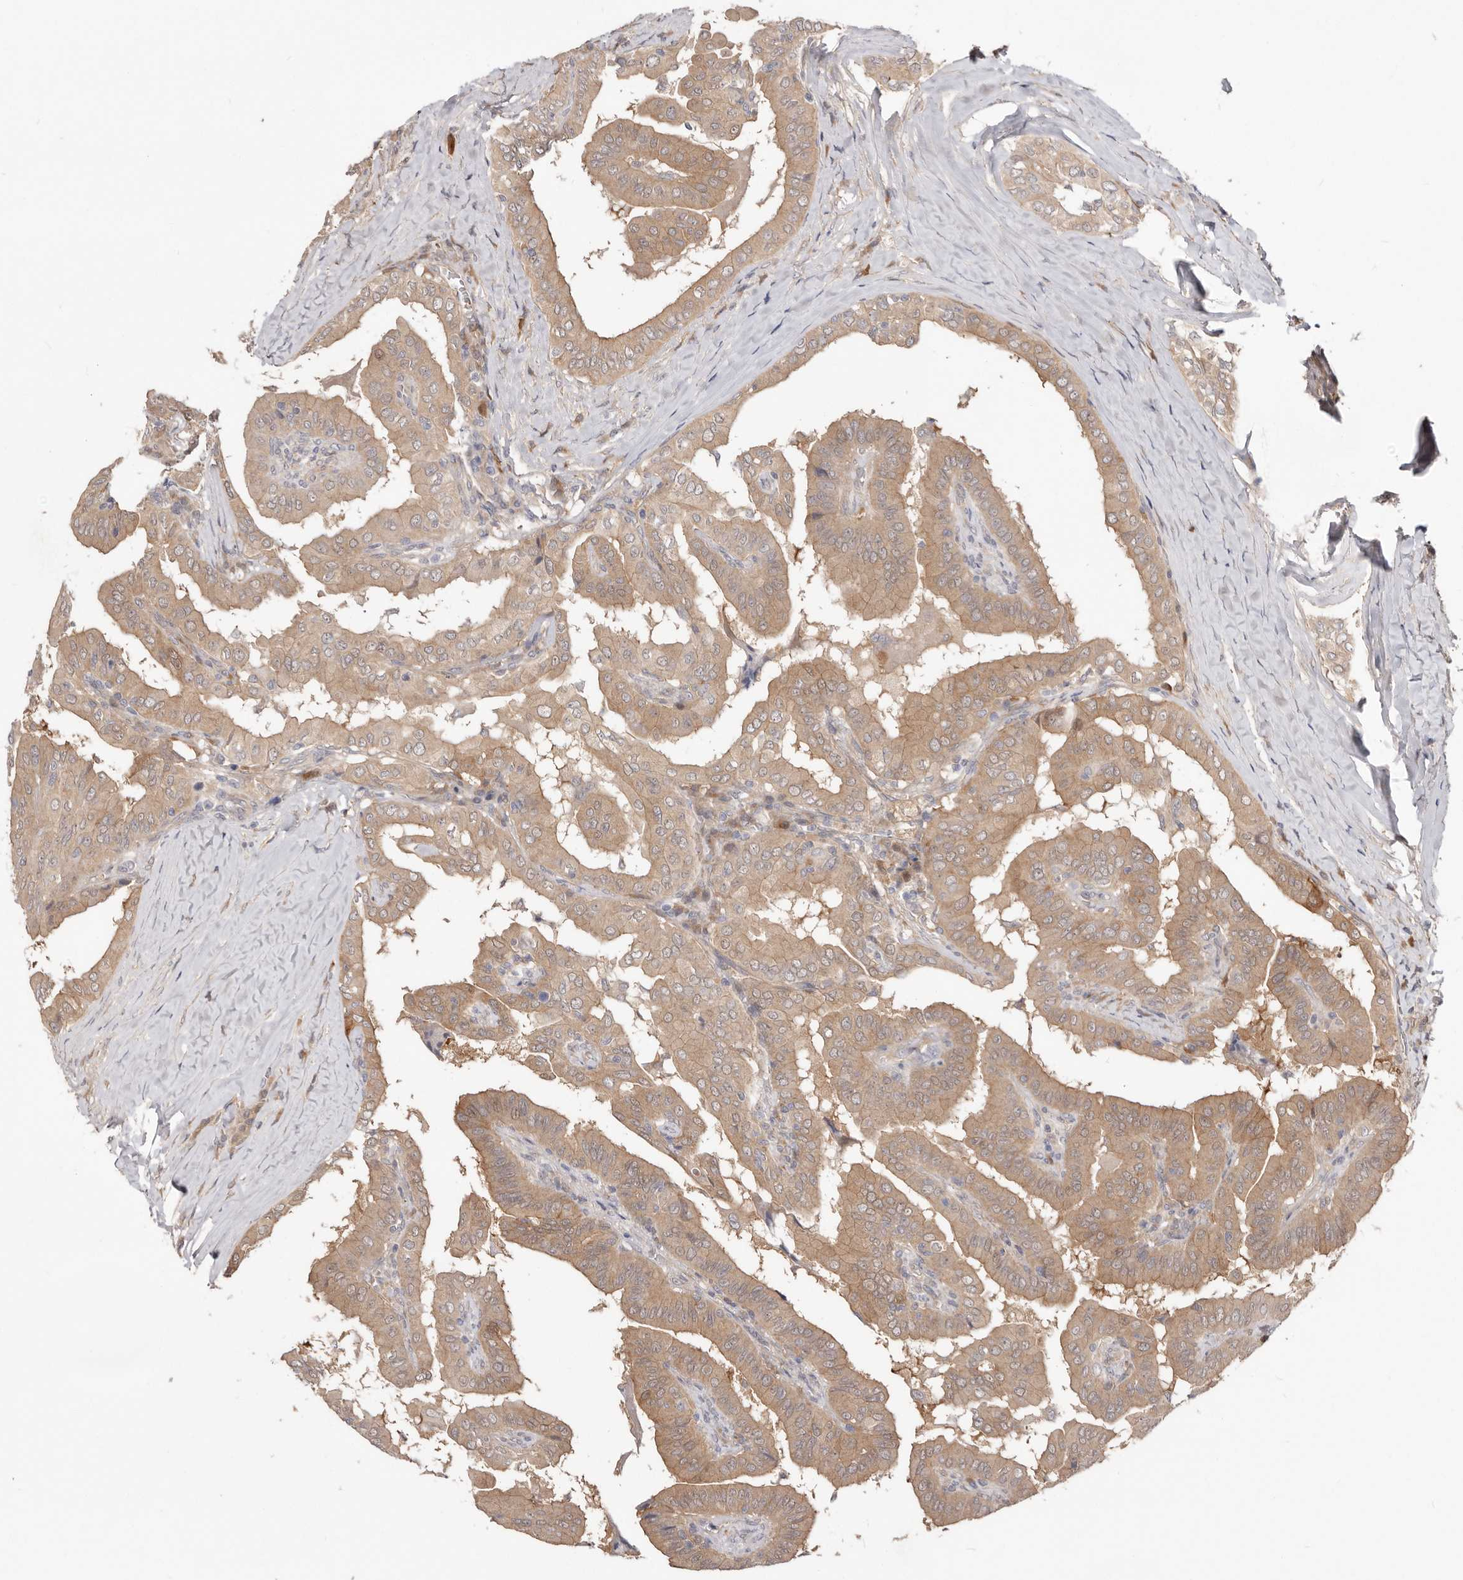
{"staining": {"intensity": "moderate", "quantity": ">75%", "location": "cytoplasmic/membranous"}, "tissue": "thyroid cancer", "cell_type": "Tumor cells", "image_type": "cancer", "snomed": [{"axis": "morphology", "description": "Papillary adenocarcinoma, NOS"}, {"axis": "topography", "description": "Thyroid gland"}], "caption": "Immunohistochemistry (DAB) staining of human thyroid papillary adenocarcinoma exhibits moderate cytoplasmic/membranous protein positivity in about >75% of tumor cells. Ihc stains the protein of interest in brown and the nuclei are stained blue.", "gene": "GPATCH4", "patient": {"sex": "male", "age": 33}}